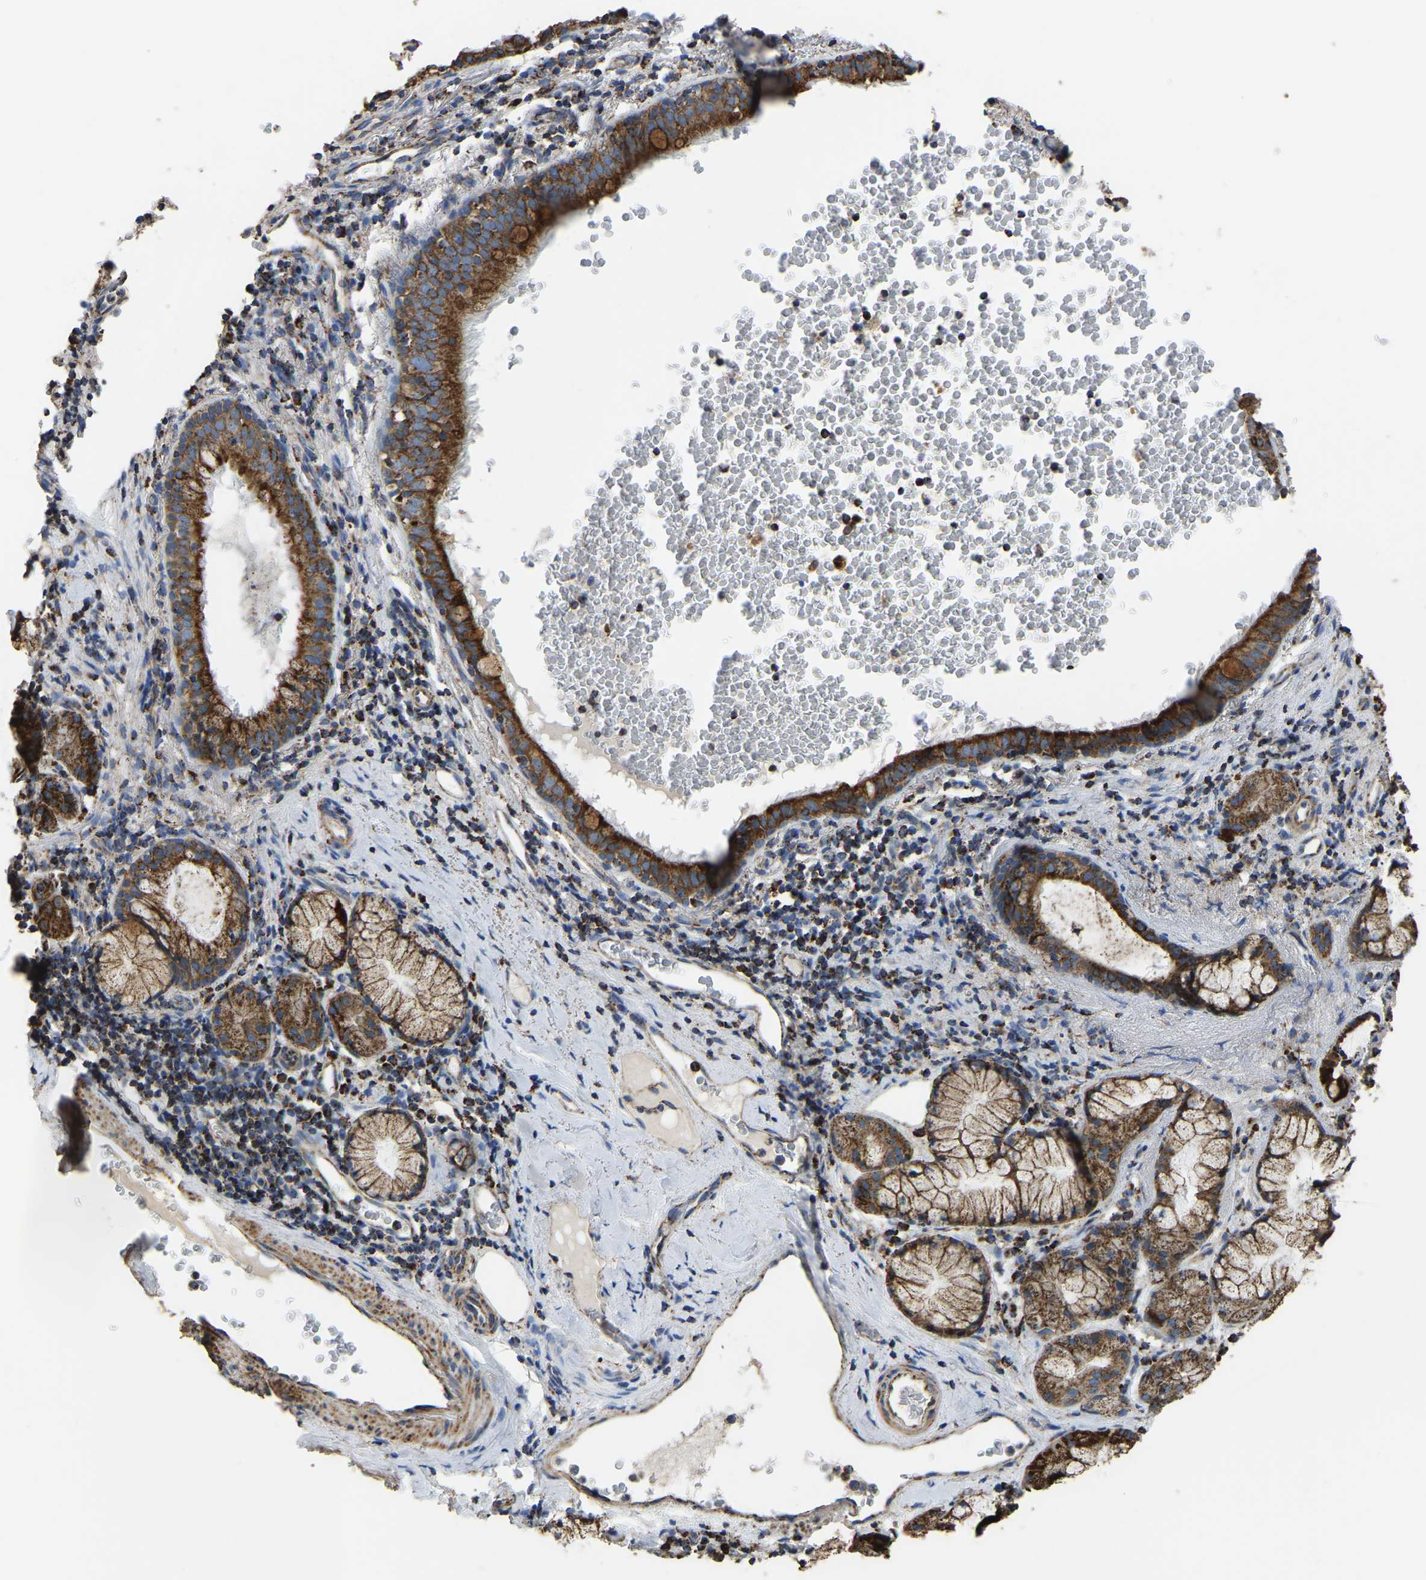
{"staining": {"intensity": "strong", "quantity": ">75%", "location": "cytoplasmic/membranous"}, "tissue": "bronchus", "cell_type": "Respiratory epithelial cells", "image_type": "normal", "snomed": [{"axis": "morphology", "description": "Normal tissue, NOS"}, {"axis": "morphology", "description": "Inflammation, NOS"}, {"axis": "topography", "description": "Cartilage tissue"}, {"axis": "topography", "description": "Bronchus"}], "caption": "Immunohistochemical staining of normal human bronchus exhibits high levels of strong cytoplasmic/membranous staining in approximately >75% of respiratory epithelial cells.", "gene": "ETFA", "patient": {"sex": "male", "age": 77}}